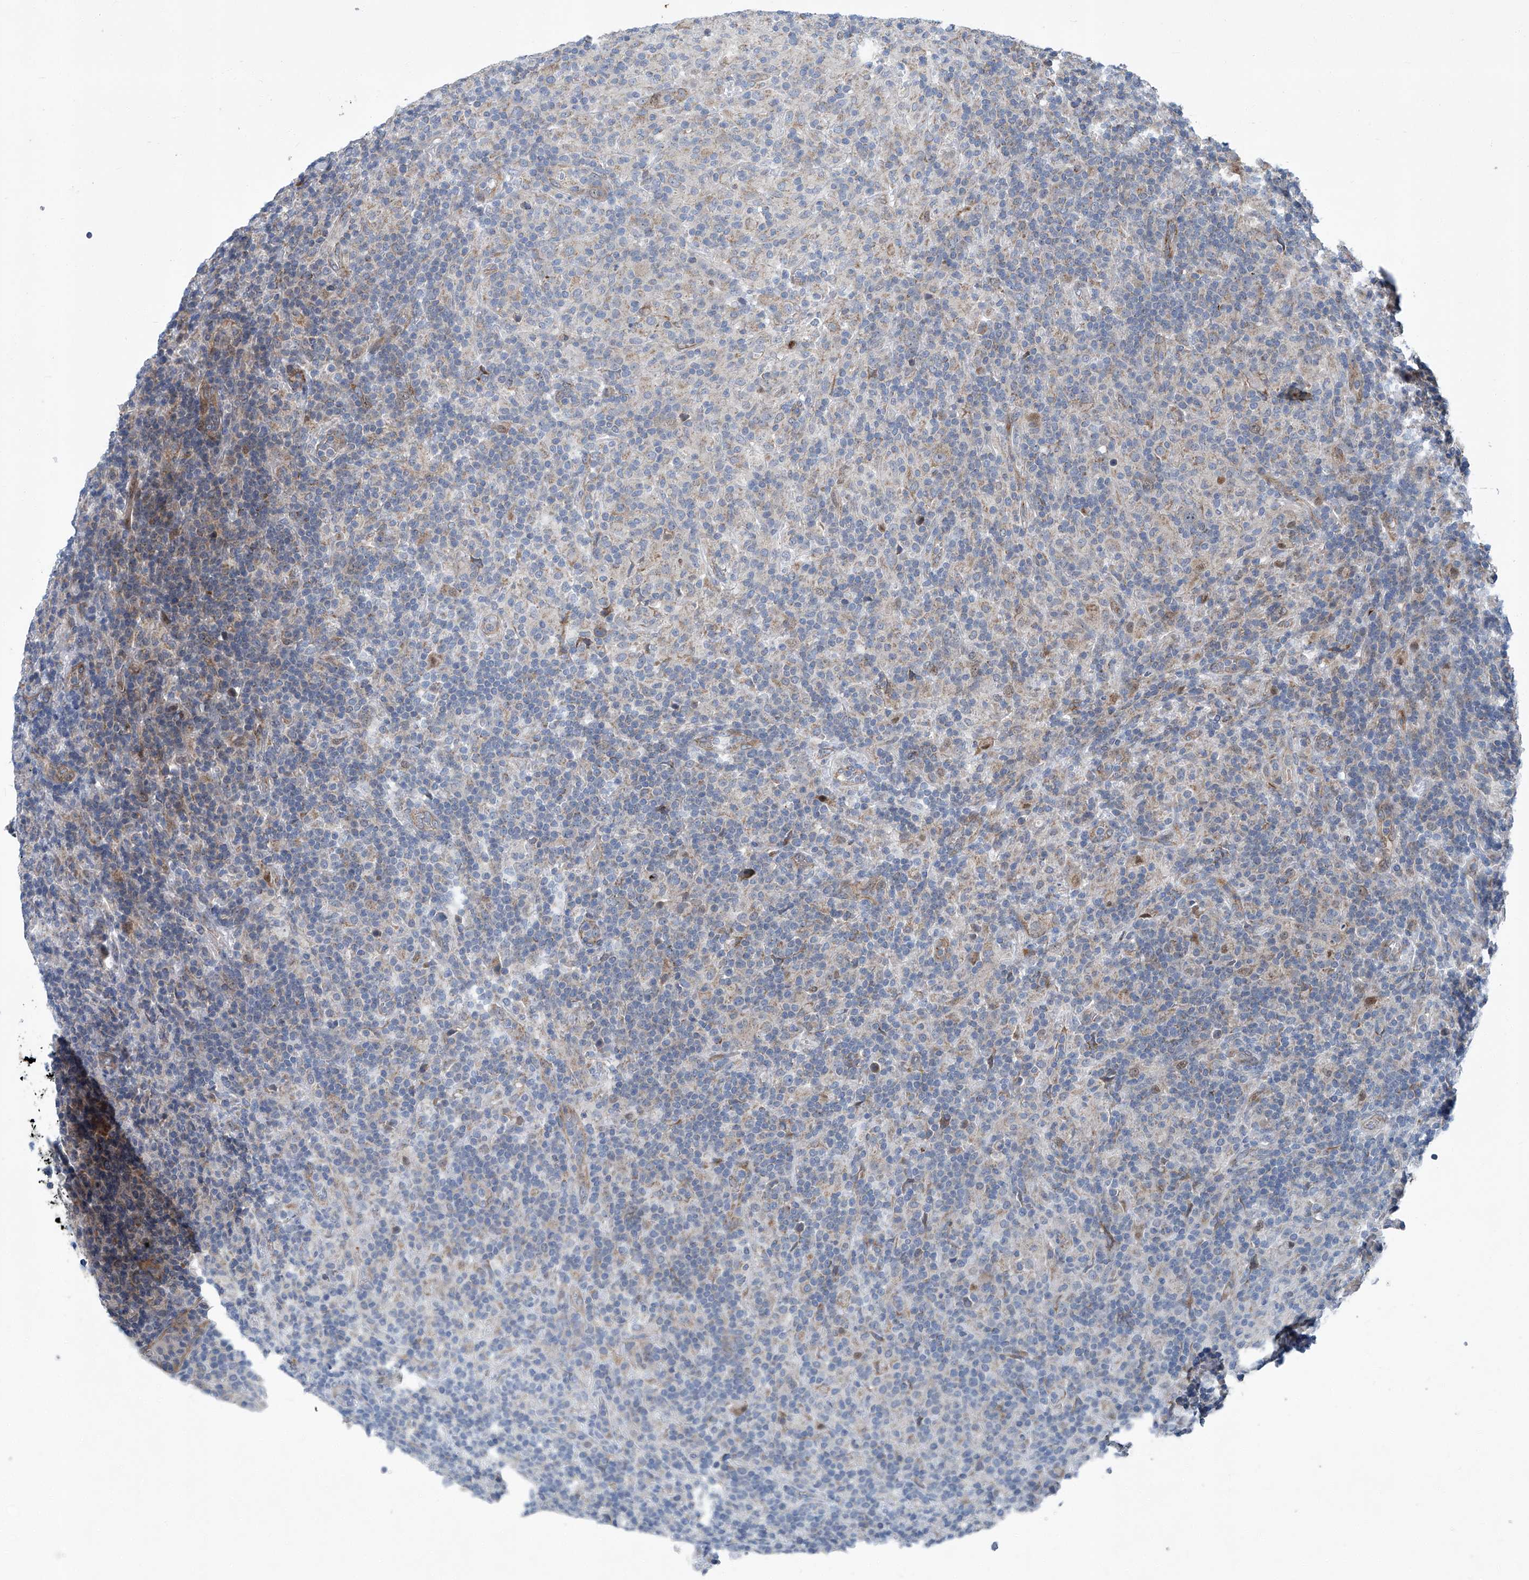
{"staining": {"intensity": "weak", "quantity": "<25%", "location": "cytoplasmic/membranous"}, "tissue": "lymphoma", "cell_type": "Tumor cells", "image_type": "cancer", "snomed": [{"axis": "morphology", "description": "Hodgkin's disease, NOS"}, {"axis": "topography", "description": "Lymph node"}], "caption": "This micrograph is of Hodgkin's disease stained with immunohistochemistry (IHC) to label a protein in brown with the nuclei are counter-stained blue. There is no expression in tumor cells.", "gene": "GPR132", "patient": {"sex": "male", "age": 70}}